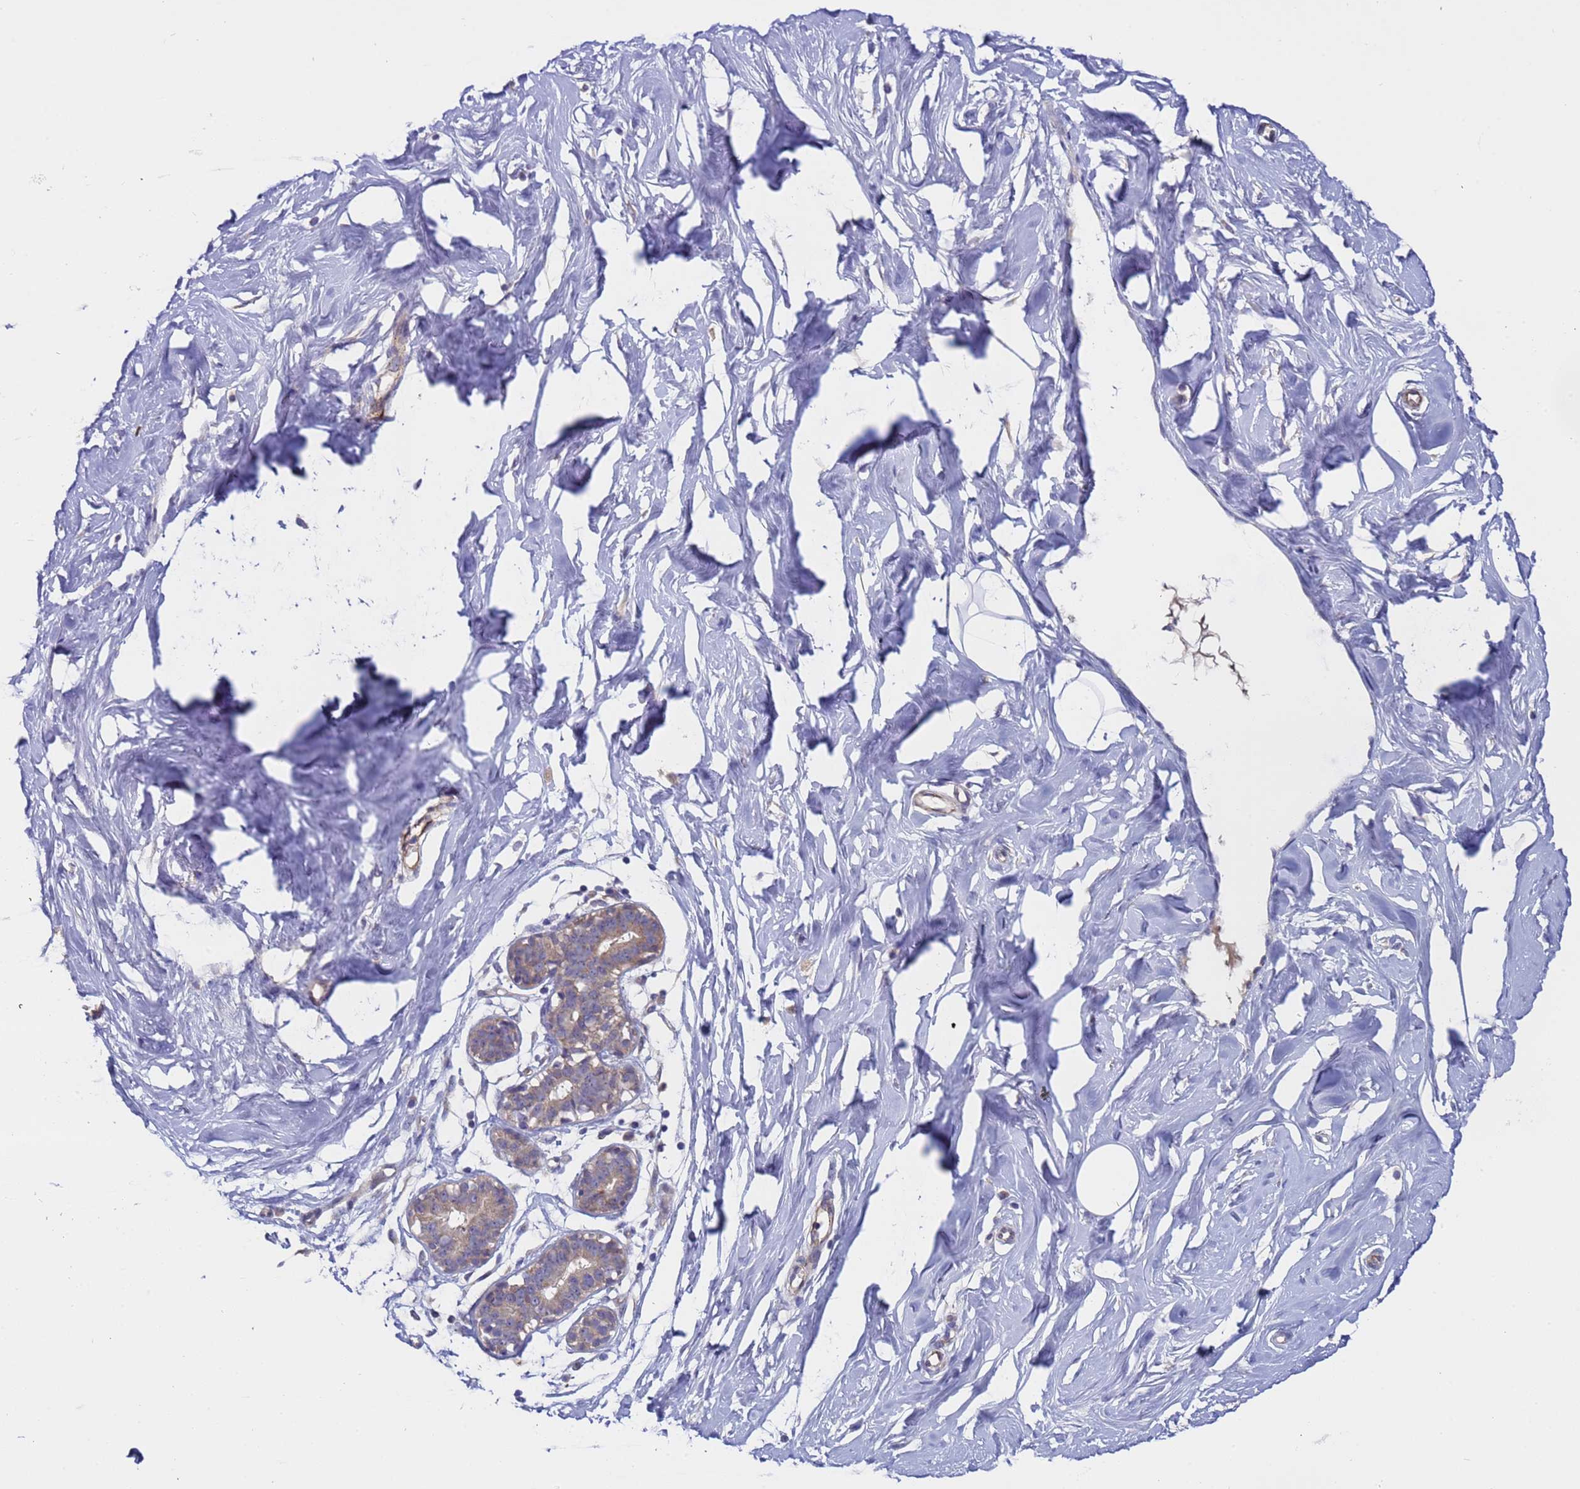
{"staining": {"intensity": "negative", "quantity": "none", "location": "none"}, "tissue": "breast", "cell_type": "Adipocytes", "image_type": "normal", "snomed": [{"axis": "morphology", "description": "Normal tissue, NOS"}, {"axis": "morphology", "description": "Adenoma, NOS"}, {"axis": "topography", "description": "Breast"}], "caption": "A high-resolution photomicrograph shows IHC staining of normal breast, which demonstrates no significant positivity in adipocytes.", "gene": "ZNF248", "patient": {"sex": "female", "age": 23}}